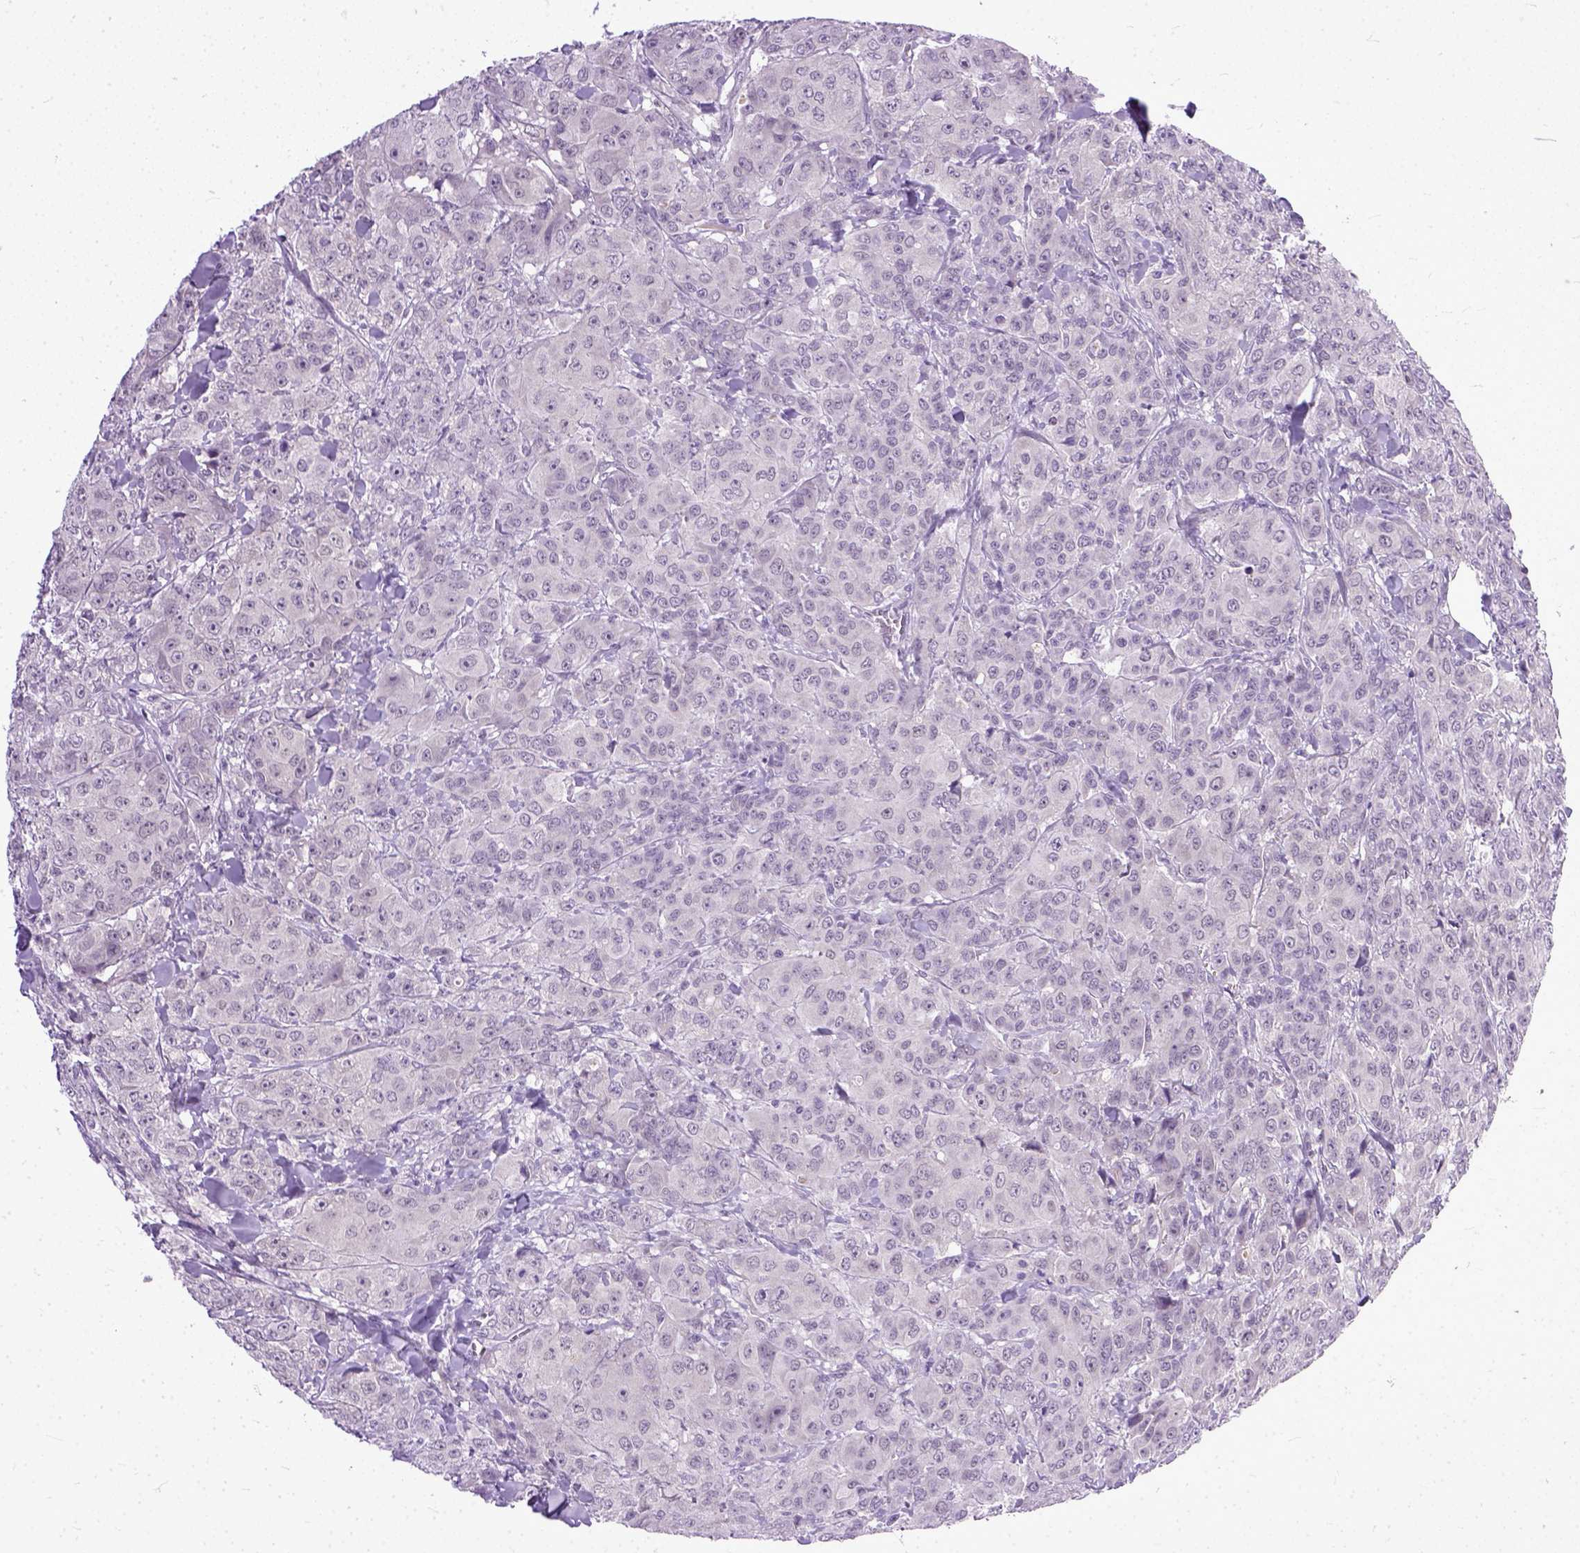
{"staining": {"intensity": "negative", "quantity": "none", "location": "none"}, "tissue": "breast cancer", "cell_type": "Tumor cells", "image_type": "cancer", "snomed": [{"axis": "morphology", "description": "Duct carcinoma"}, {"axis": "topography", "description": "Breast"}], "caption": "Protein analysis of breast invasive ductal carcinoma reveals no significant expression in tumor cells.", "gene": "TCEAL7", "patient": {"sex": "female", "age": 43}}